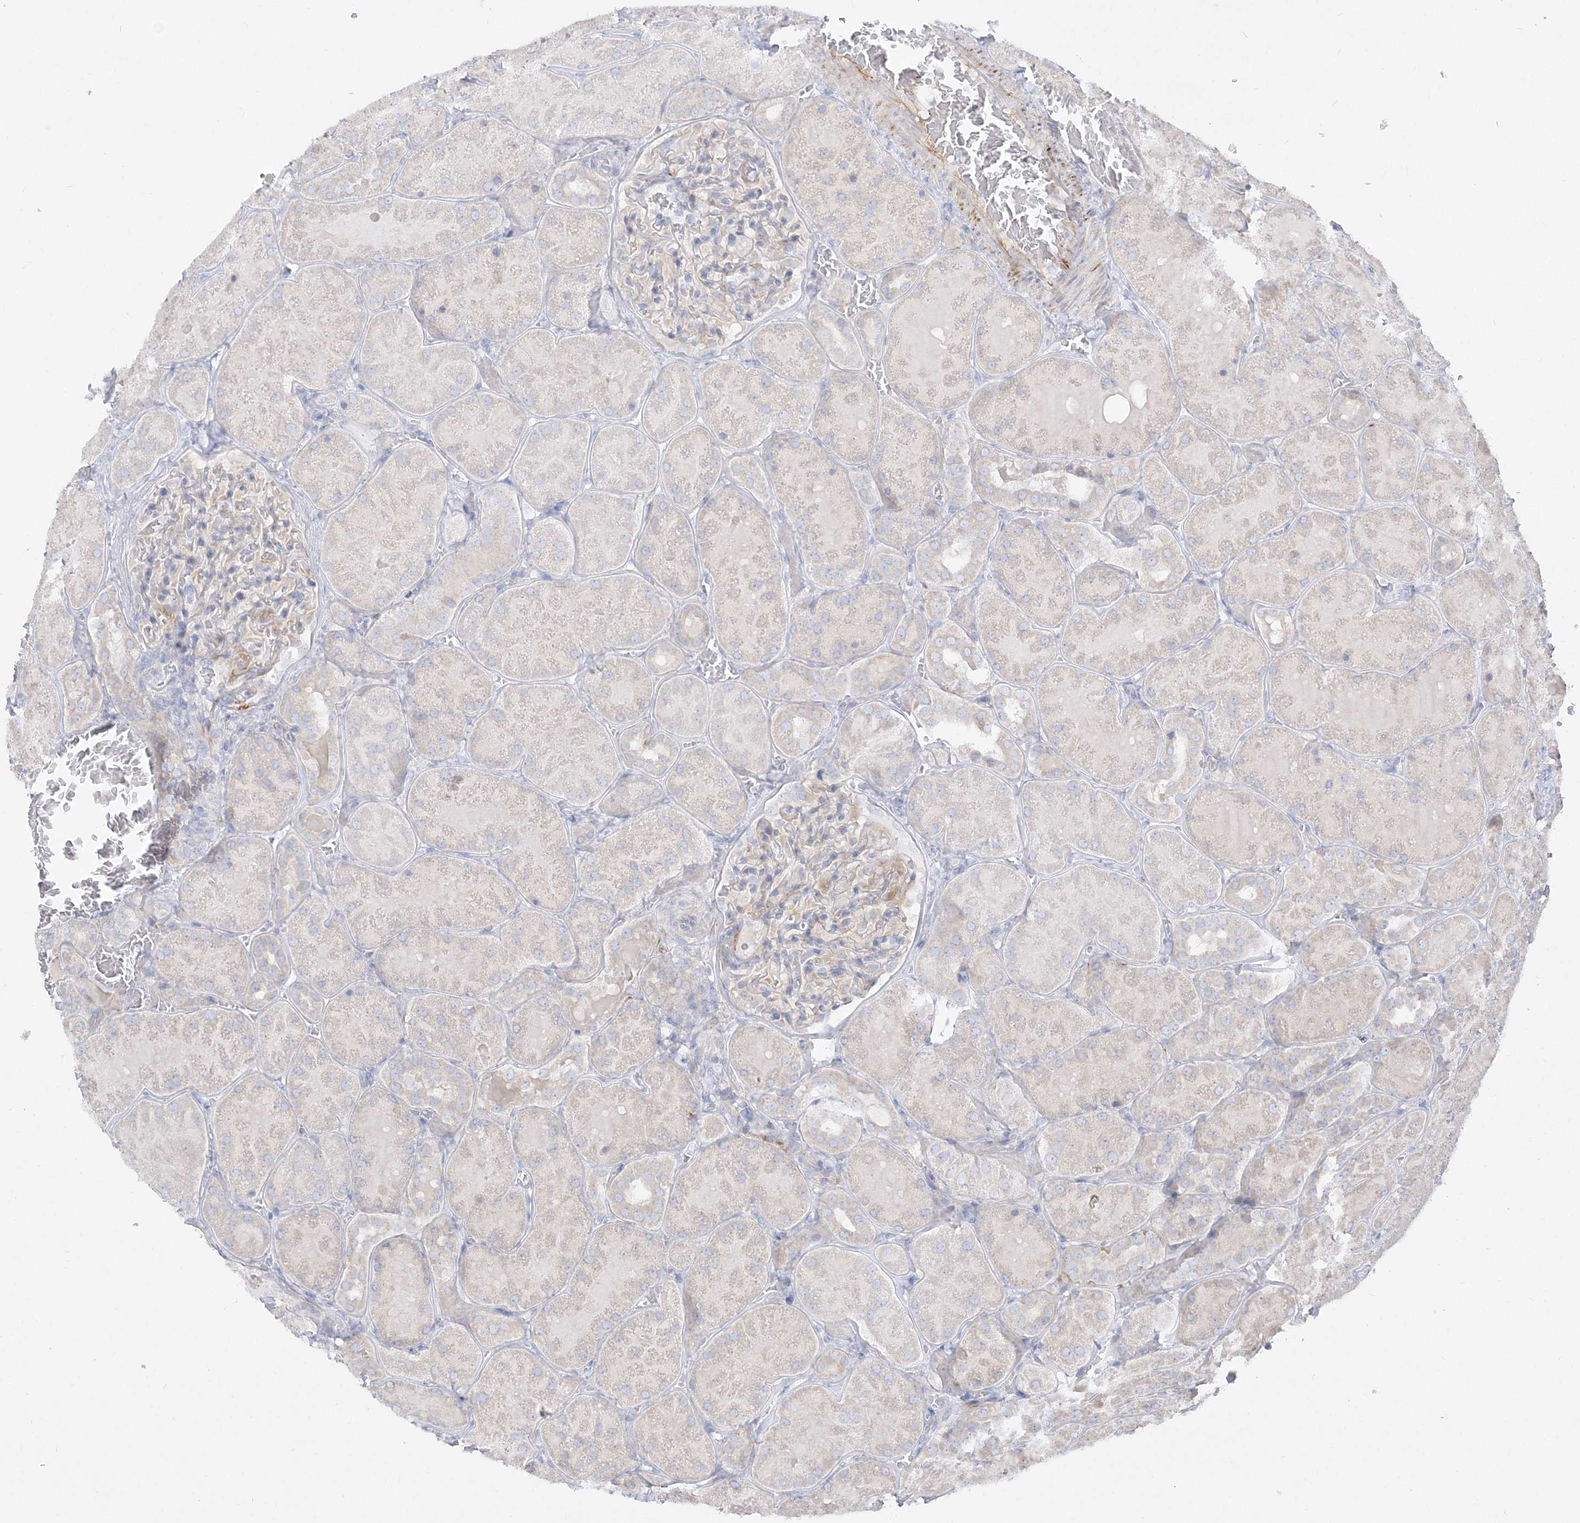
{"staining": {"intensity": "negative", "quantity": "none", "location": "none"}, "tissue": "kidney", "cell_type": "Cells in glomeruli", "image_type": "normal", "snomed": [{"axis": "morphology", "description": "Normal tissue, NOS"}, {"axis": "topography", "description": "Kidney"}], "caption": "Photomicrograph shows no protein staining in cells in glomeruli of unremarkable kidney.", "gene": "GPAT2", "patient": {"sex": "male", "age": 28}}